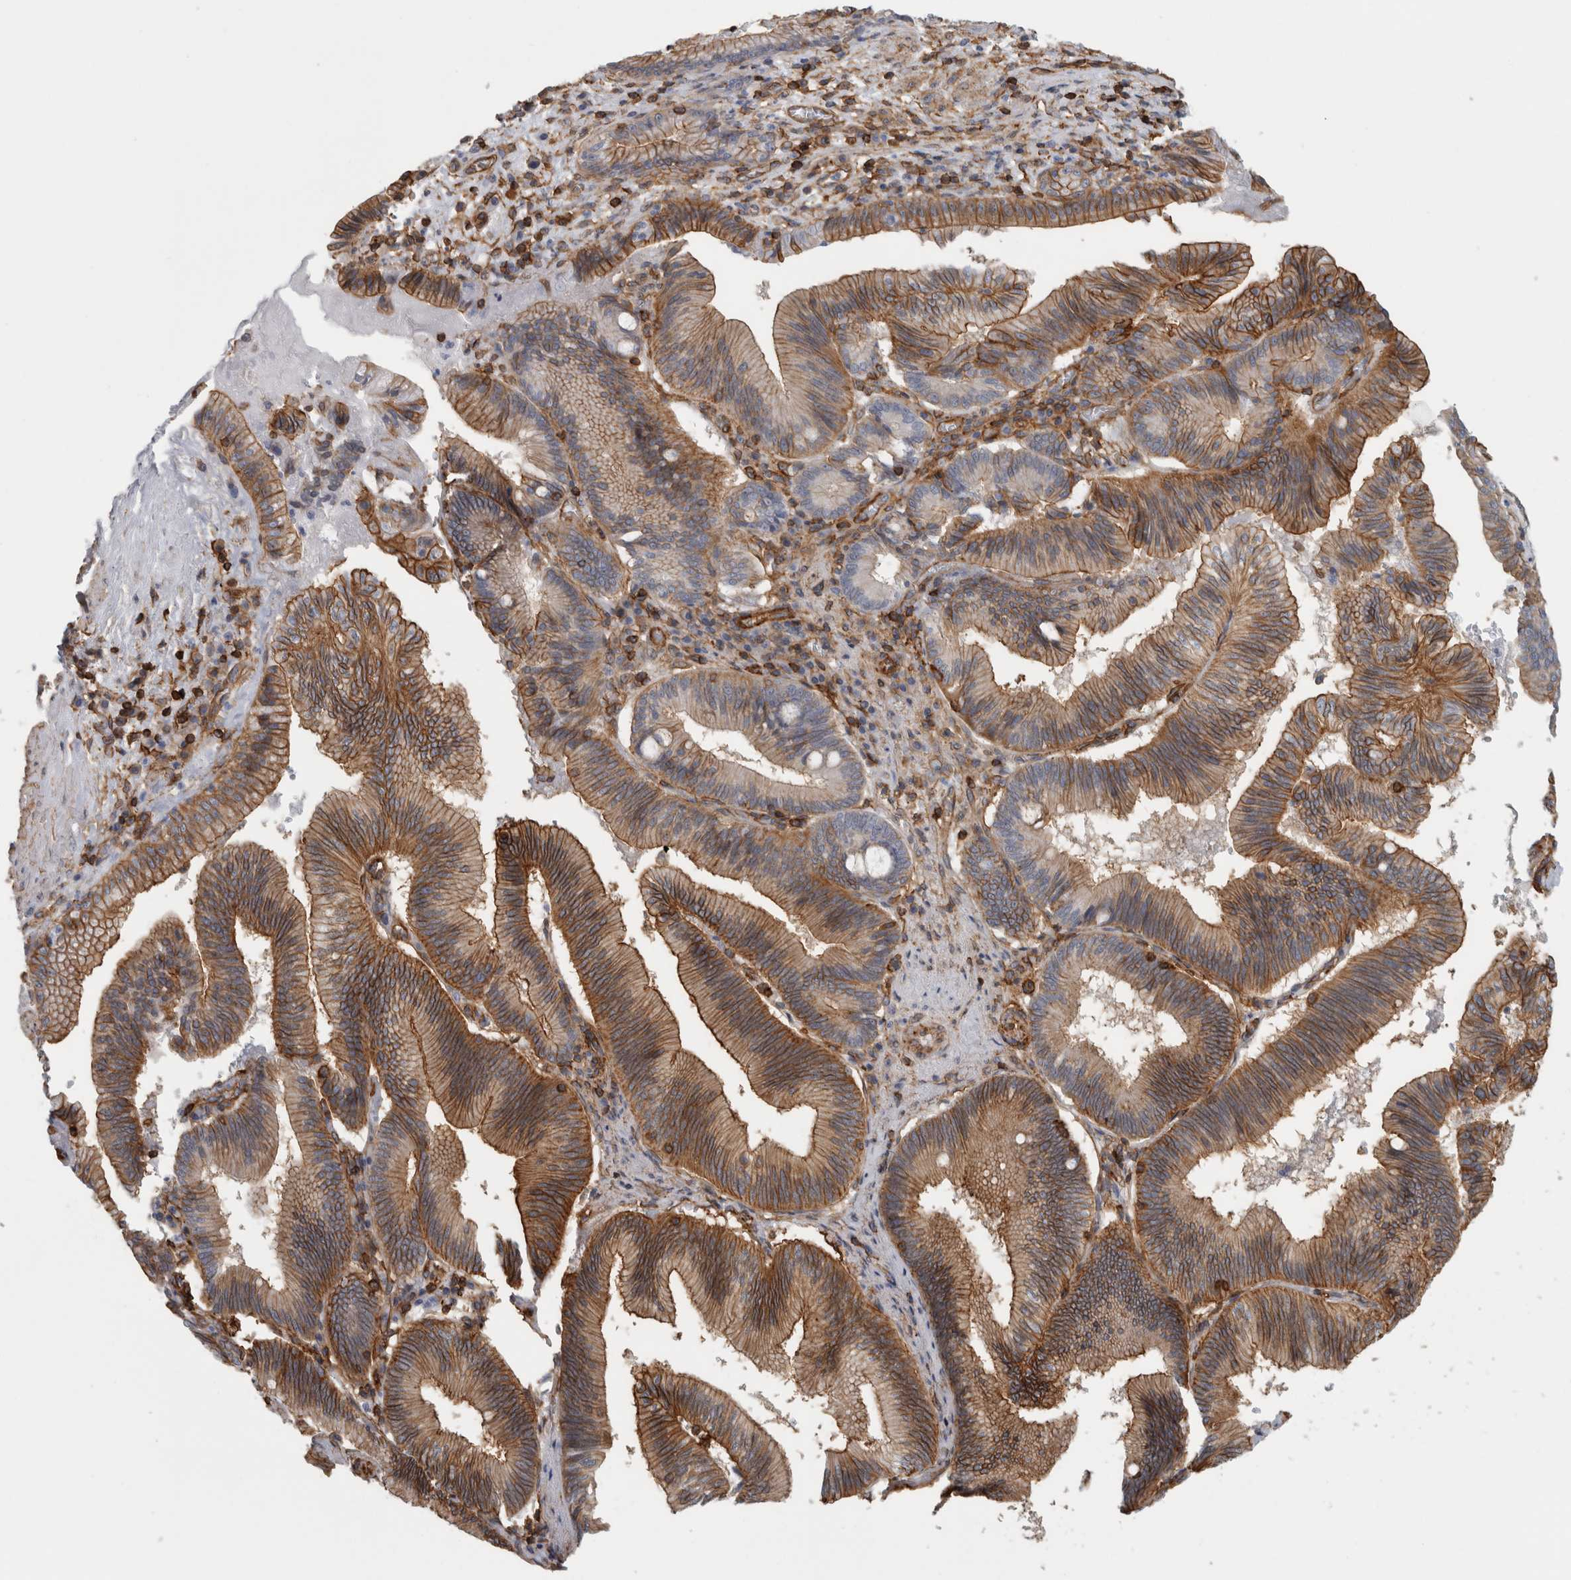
{"staining": {"intensity": "strong", "quantity": "25%-75%", "location": "cytoplasmic/membranous"}, "tissue": "pancreatic cancer", "cell_type": "Tumor cells", "image_type": "cancer", "snomed": [{"axis": "morphology", "description": "Adenocarcinoma, NOS"}, {"axis": "topography", "description": "Pancreas"}], "caption": "Tumor cells show high levels of strong cytoplasmic/membranous expression in approximately 25%-75% of cells in human pancreatic cancer (adenocarcinoma). (DAB IHC, brown staining for protein, blue staining for nuclei).", "gene": "AHNAK", "patient": {"sex": "male", "age": 82}}